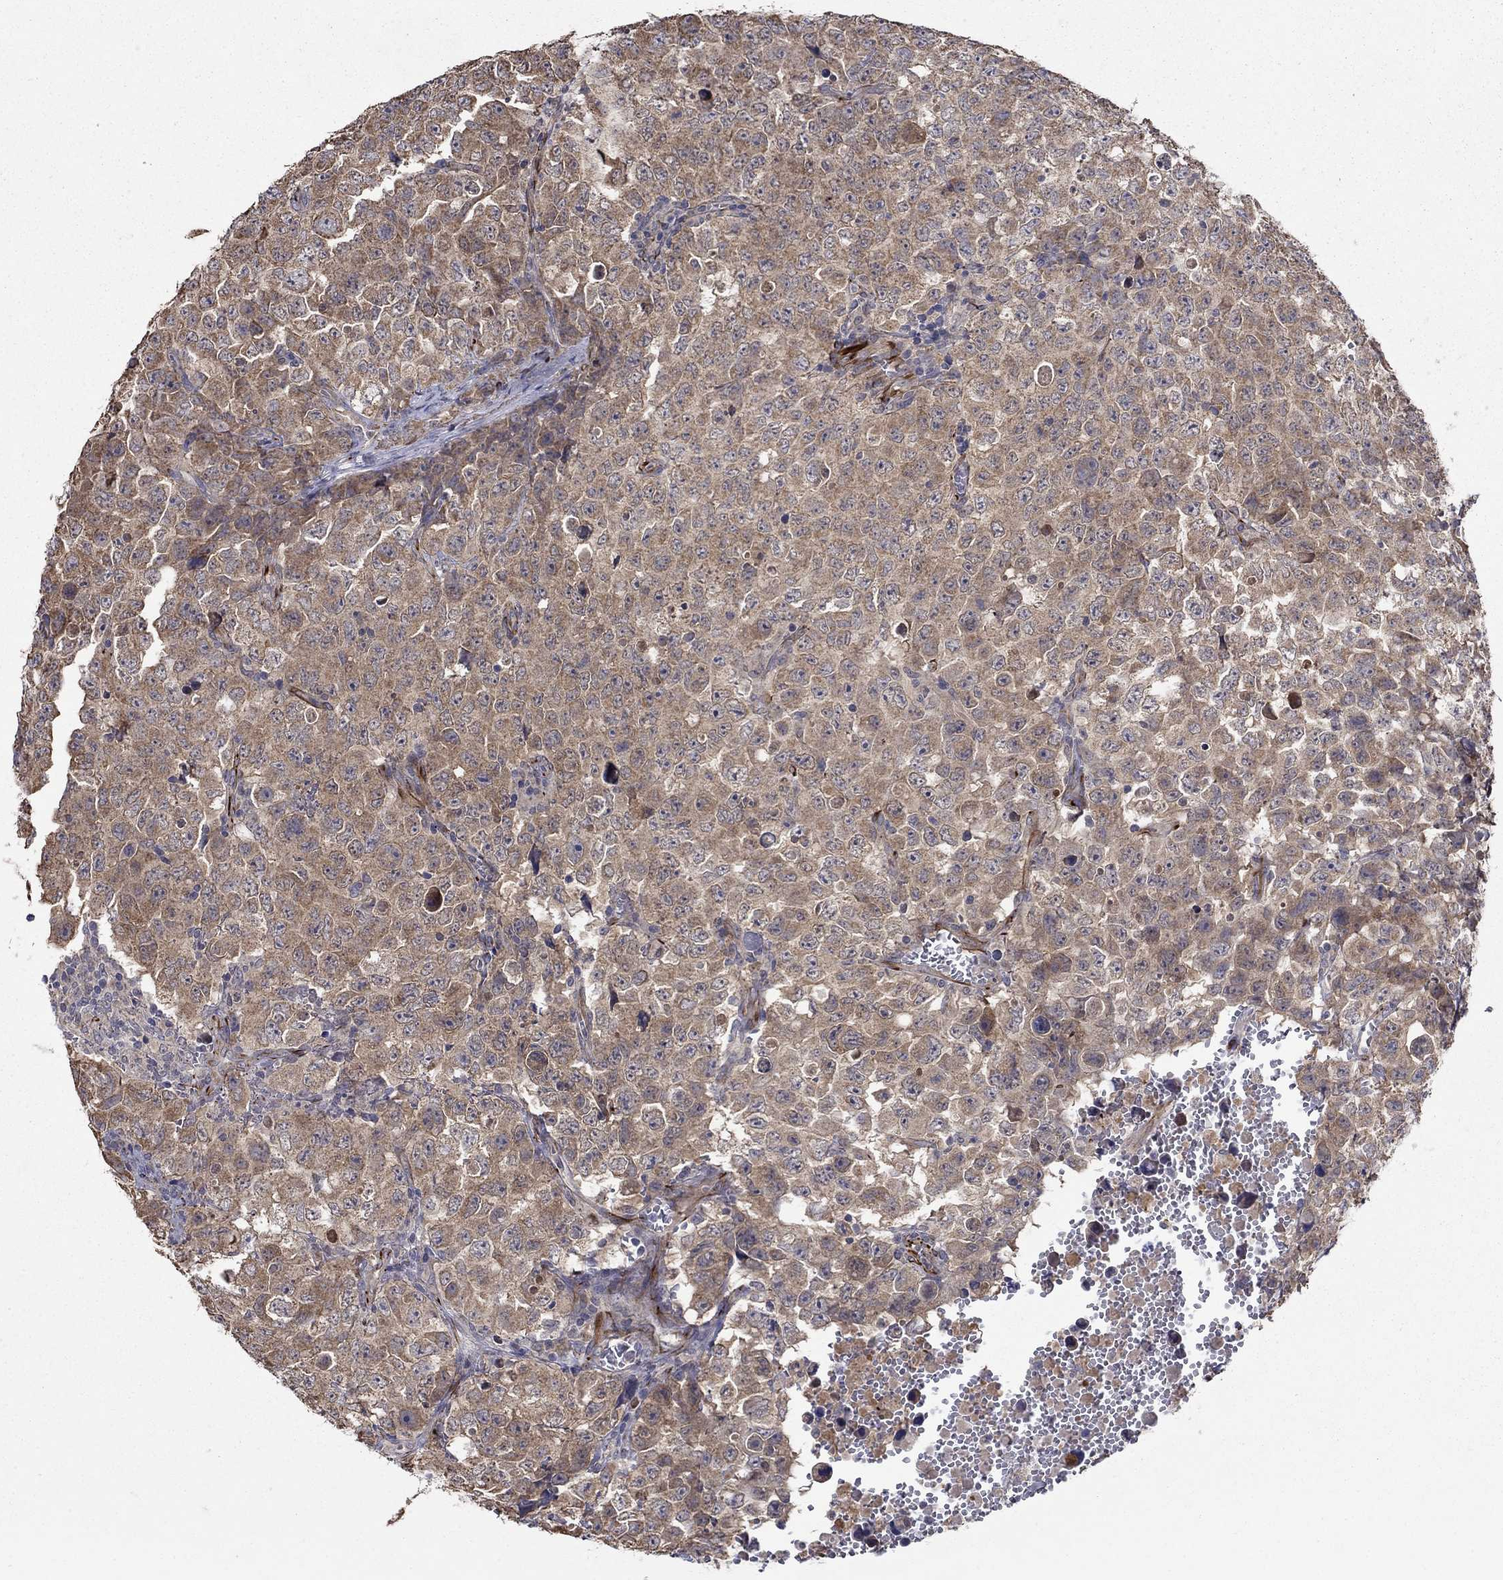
{"staining": {"intensity": "moderate", "quantity": "25%-75%", "location": "cytoplasmic/membranous"}, "tissue": "testis cancer", "cell_type": "Tumor cells", "image_type": "cancer", "snomed": [{"axis": "morphology", "description": "Carcinoma, Embryonal, NOS"}, {"axis": "topography", "description": "Testis"}], "caption": "Approximately 25%-75% of tumor cells in testis embryonal carcinoma demonstrate moderate cytoplasmic/membranous protein positivity as visualized by brown immunohistochemical staining.", "gene": "LACTB2", "patient": {"sex": "male", "age": 23}}